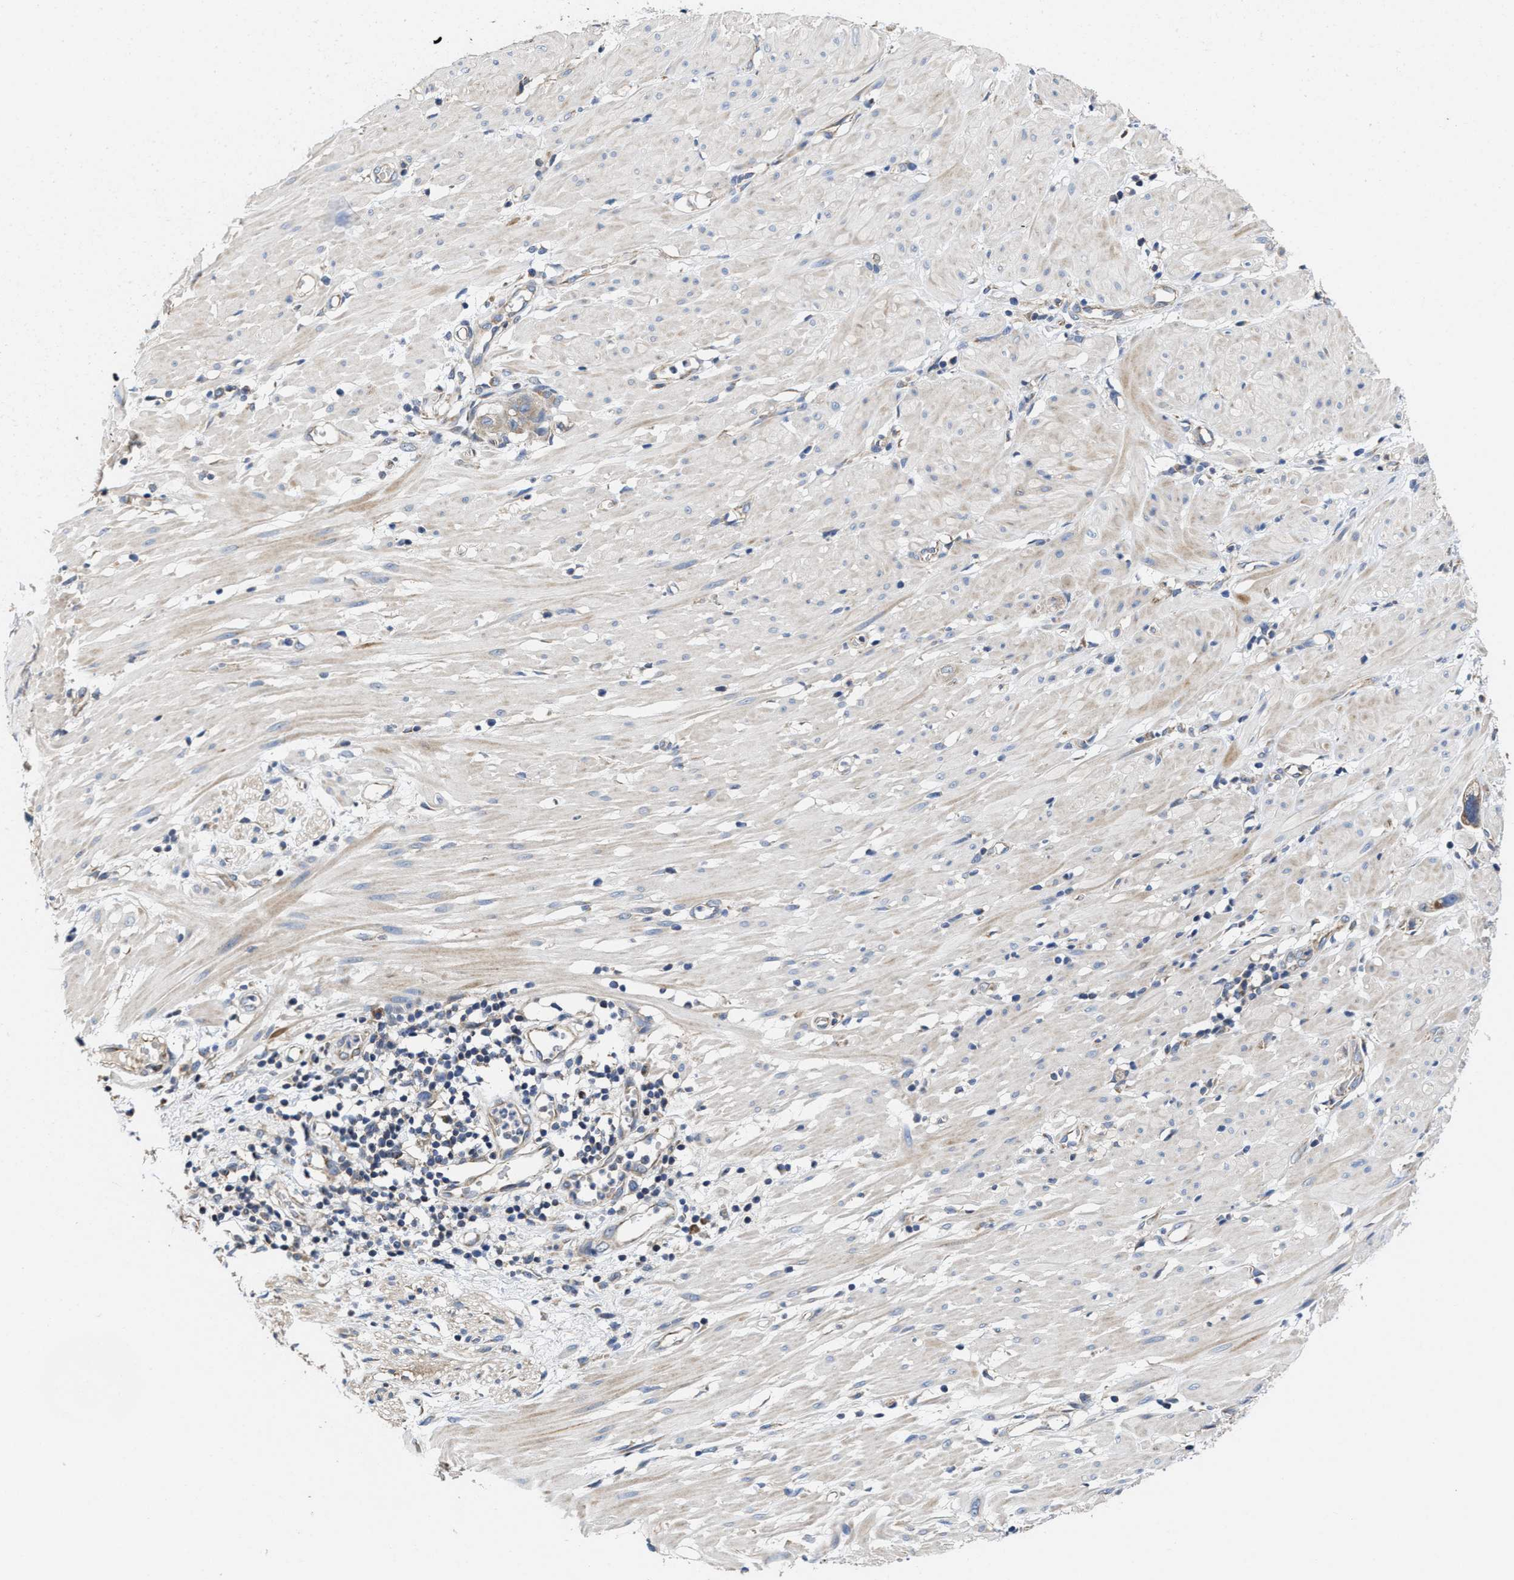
{"staining": {"intensity": "weak", "quantity": ">75%", "location": "cytoplasmic/membranous"}, "tissue": "stomach cancer", "cell_type": "Tumor cells", "image_type": "cancer", "snomed": [{"axis": "morphology", "description": "Adenocarcinoma, NOS"}, {"axis": "topography", "description": "Stomach"}, {"axis": "topography", "description": "Stomach, lower"}], "caption": "Immunohistochemical staining of adenocarcinoma (stomach) reveals low levels of weak cytoplasmic/membranous staining in about >75% of tumor cells.", "gene": "TRAF6", "patient": {"sex": "female", "age": 48}}